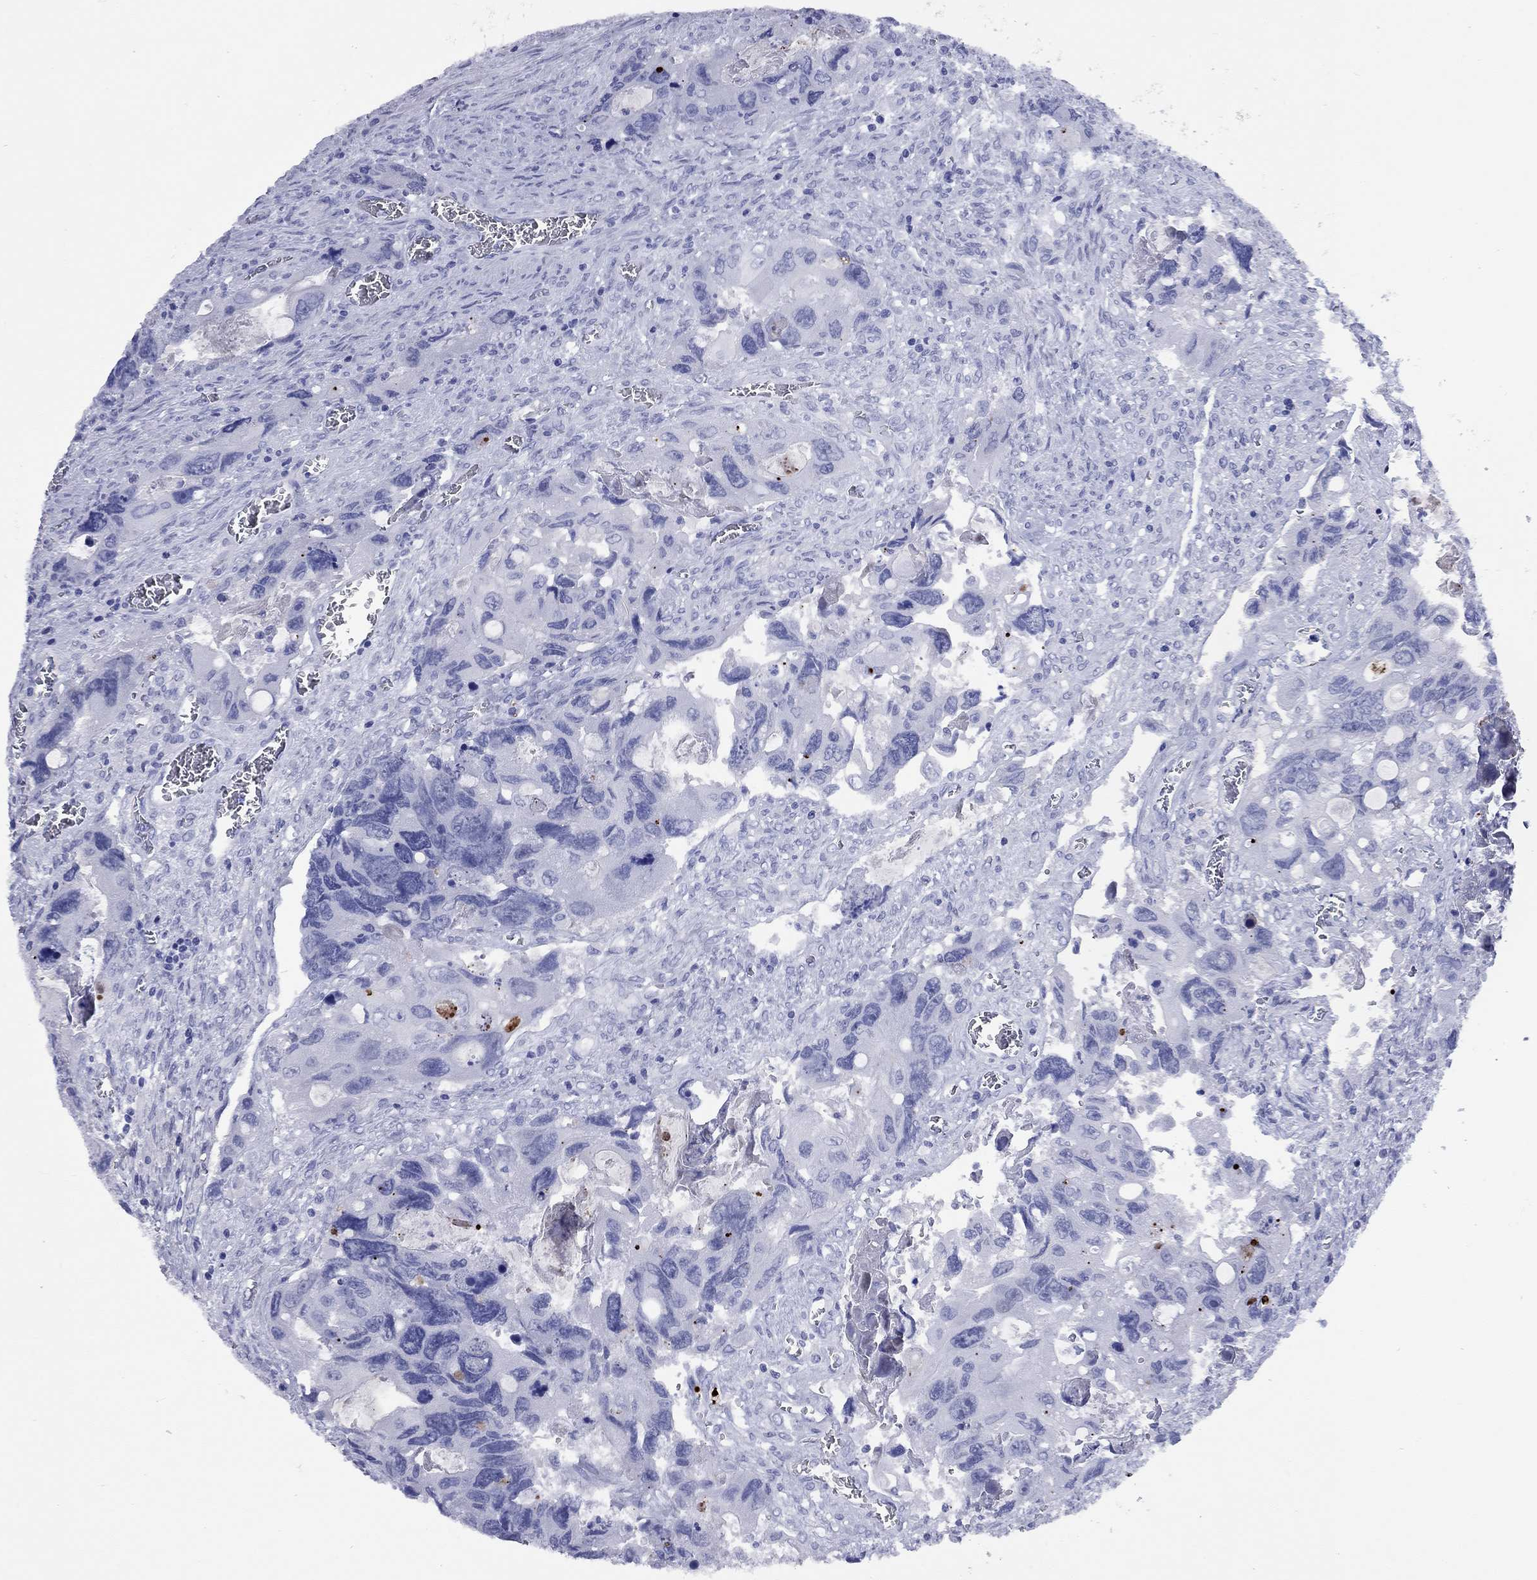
{"staining": {"intensity": "negative", "quantity": "none", "location": "none"}, "tissue": "colorectal cancer", "cell_type": "Tumor cells", "image_type": "cancer", "snomed": [{"axis": "morphology", "description": "Adenocarcinoma, NOS"}, {"axis": "topography", "description": "Rectum"}], "caption": "Tumor cells are negative for brown protein staining in adenocarcinoma (colorectal).", "gene": "CCNA1", "patient": {"sex": "male", "age": 62}}